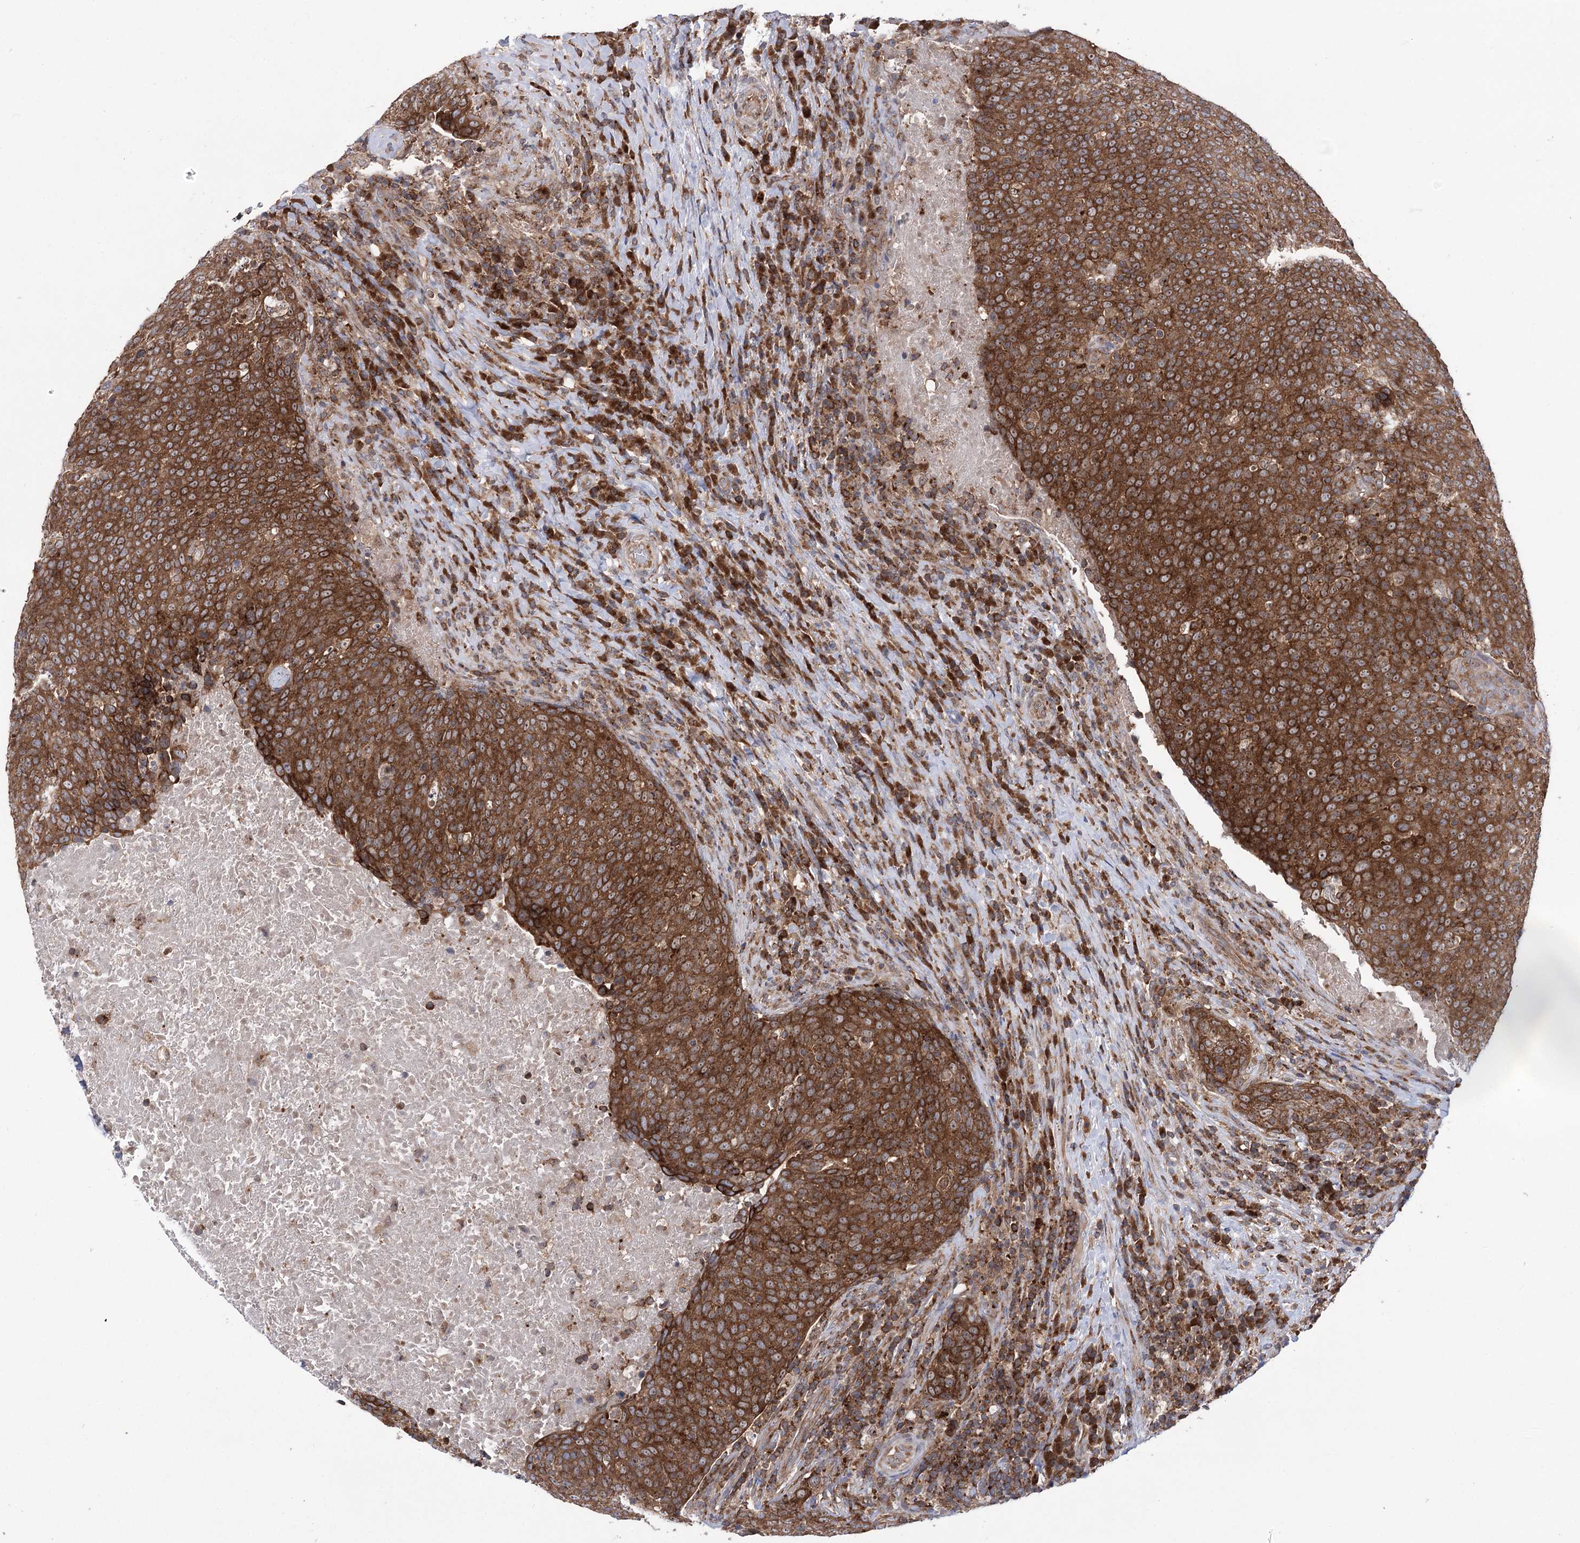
{"staining": {"intensity": "strong", "quantity": ">75%", "location": "cytoplasmic/membranous"}, "tissue": "head and neck cancer", "cell_type": "Tumor cells", "image_type": "cancer", "snomed": [{"axis": "morphology", "description": "Squamous cell carcinoma, NOS"}, {"axis": "morphology", "description": "Squamous cell carcinoma, metastatic, NOS"}, {"axis": "topography", "description": "Lymph node"}, {"axis": "topography", "description": "Head-Neck"}], "caption": "This photomicrograph shows IHC staining of metastatic squamous cell carcinoma (head and neck), with high strong cytoplasmic/membranous positivity in about >75% of tumor cells.", "gene": "ZNF622", "patient": {"sex": "male", "age": 62}}